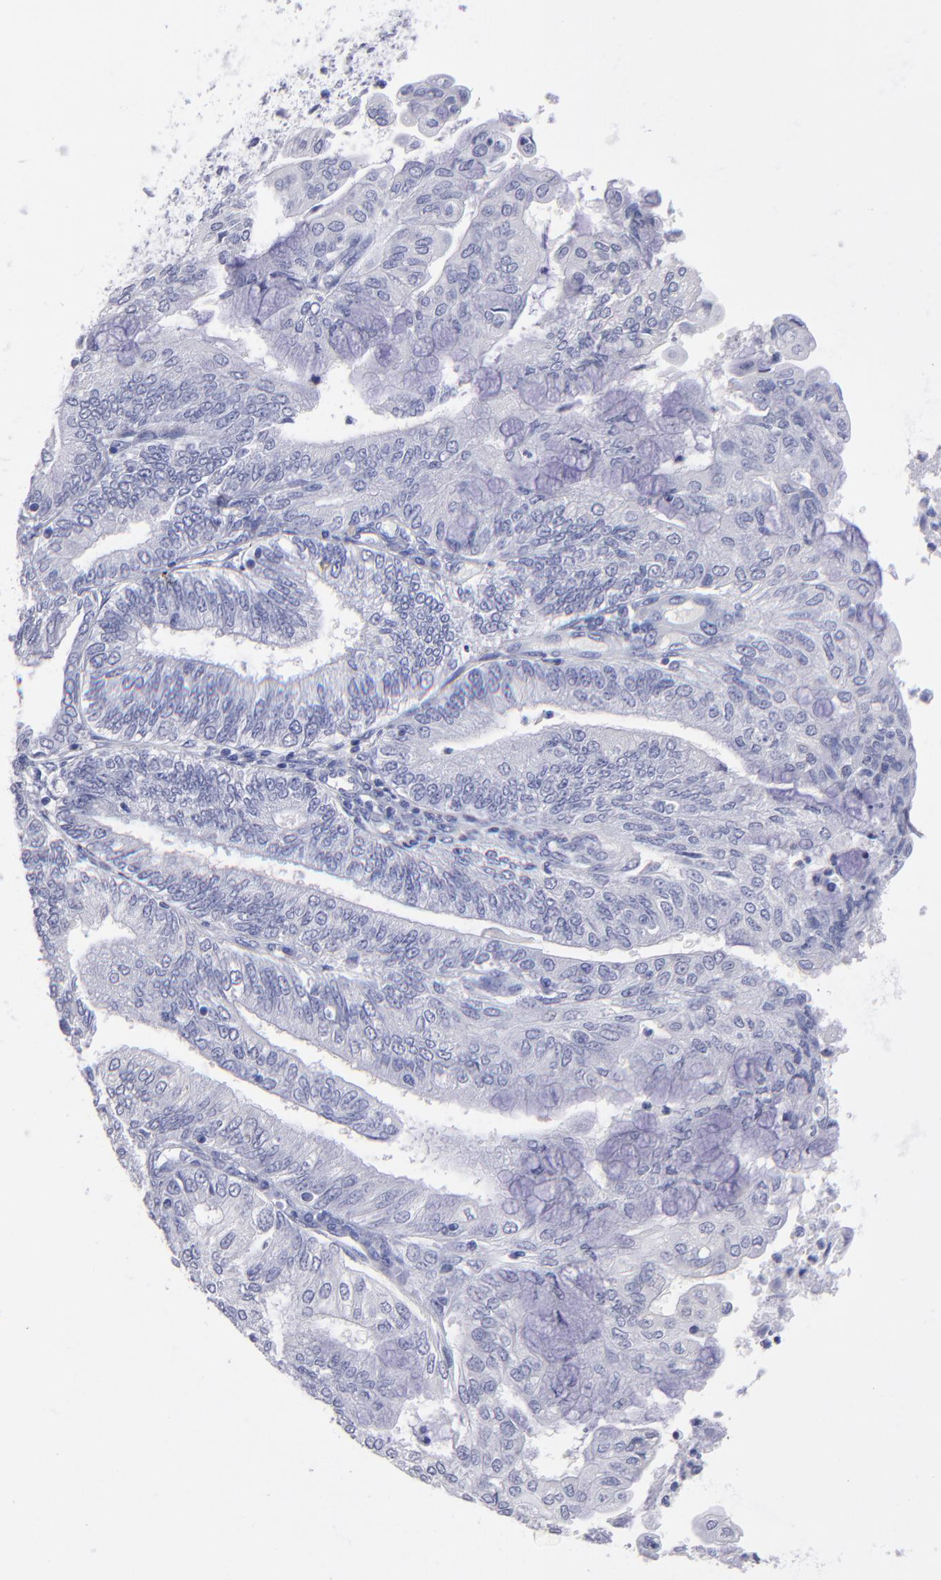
{"staining": {"intensity": "negative", "quantity": "none", "location": "none"}, "tissue": "endometrial cancer", "cell_type": "Tumor cells", "image_type": "cancer", "snomed": [{"axis": "morphology", "description": "Adenocarcinoma, NOS"}, {"axis": "topography", "description": "Endometrium"}], "caption": "Immunohistochemical staining of human endometrial cancer demonstrates no significant expression in tumor cells.", "gene": "MB", "patient": {"sex": "female", "age": 59}}